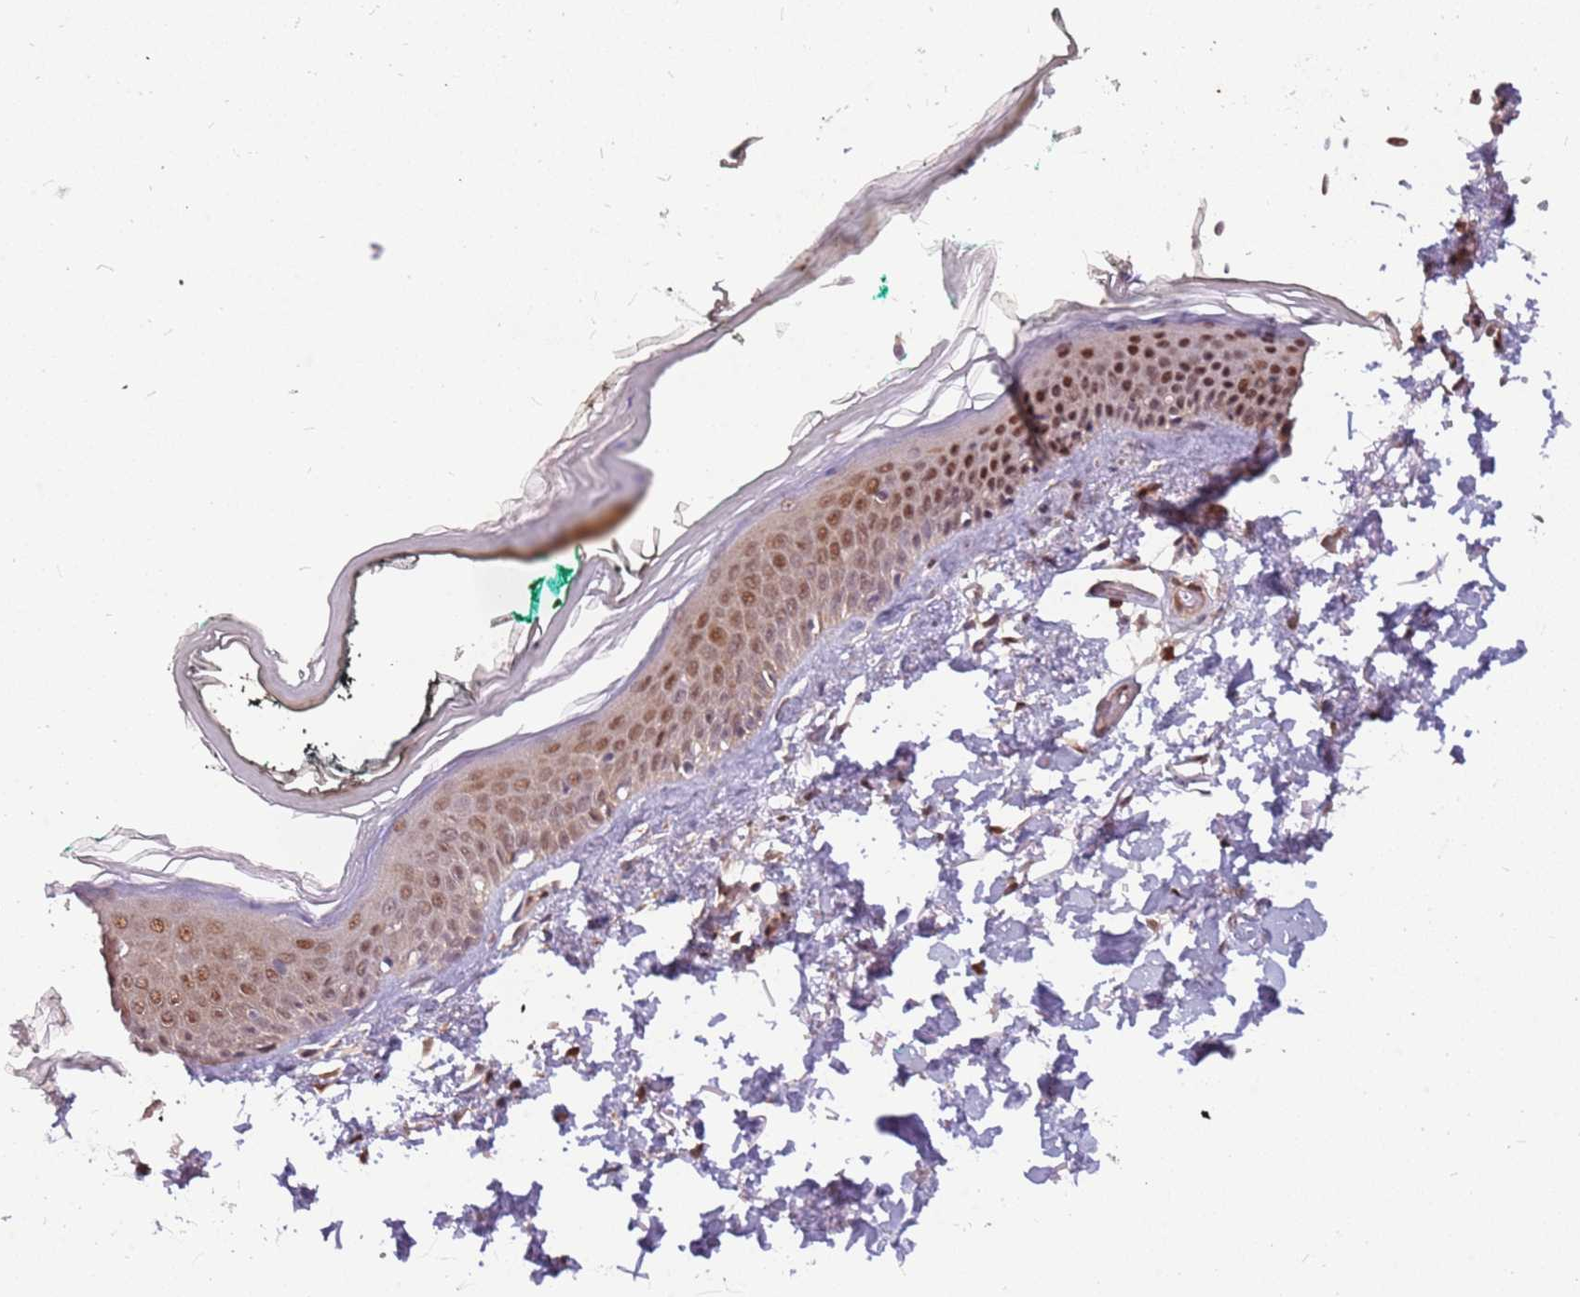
{"staining": {"intensity": "weak", "quantity": ">75%", "location": "cytoplasmic/membranous"}, "tissue": "skin", "cell_type": "Fibroblasts", "image_type": "normal", "snomed": [{"axis": "morphology", "description": "Normal tissue, NOS"}, {"axis": "topography", "description": "Skin"}], "caption": "Protein expression analysis of normal skin exhibits weak cytoplasmic/membranous positivity in about >75% of fibroblasts.", "gene": "GBP2", "patient": {"sex": "male", "age": 62}}